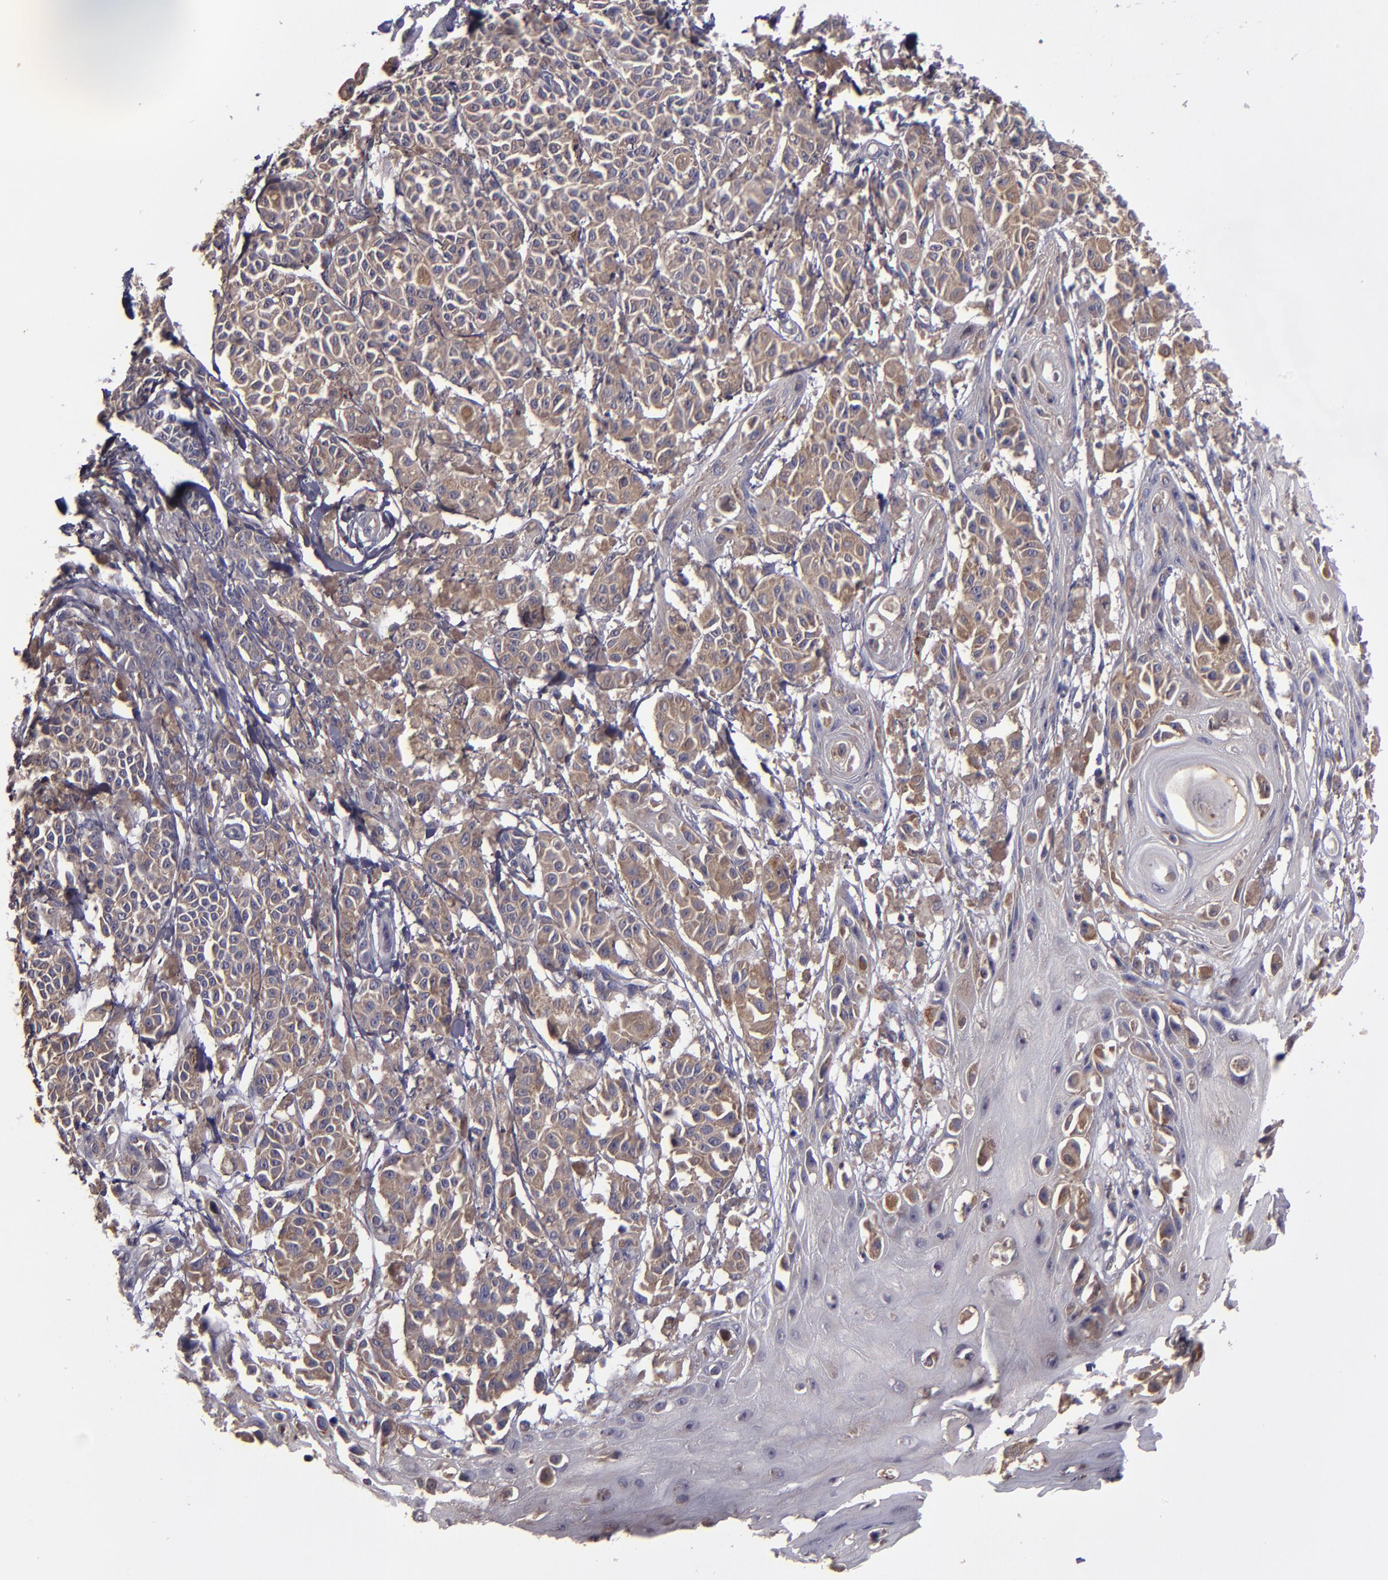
{"staining": {"intensity": "moderate", "quantity": ">75%", "location": "cytoplasmic/membranous"}, "tissue": "melanoma", "cell_type": "Tumor cells", "image_type": "cancer", "snomed": [{"axis": "morphology", "description": "Malignant melanoma, NOS"}, {"axis": "topography", "description": "Skin"}], "caption": "Moderate cytoplasmic/membranous protein staining is identified in about >75% of tumor cells in malignant melanoma.", "gene": "CARS1", "patient": {"sex": "male", "age": 76}}